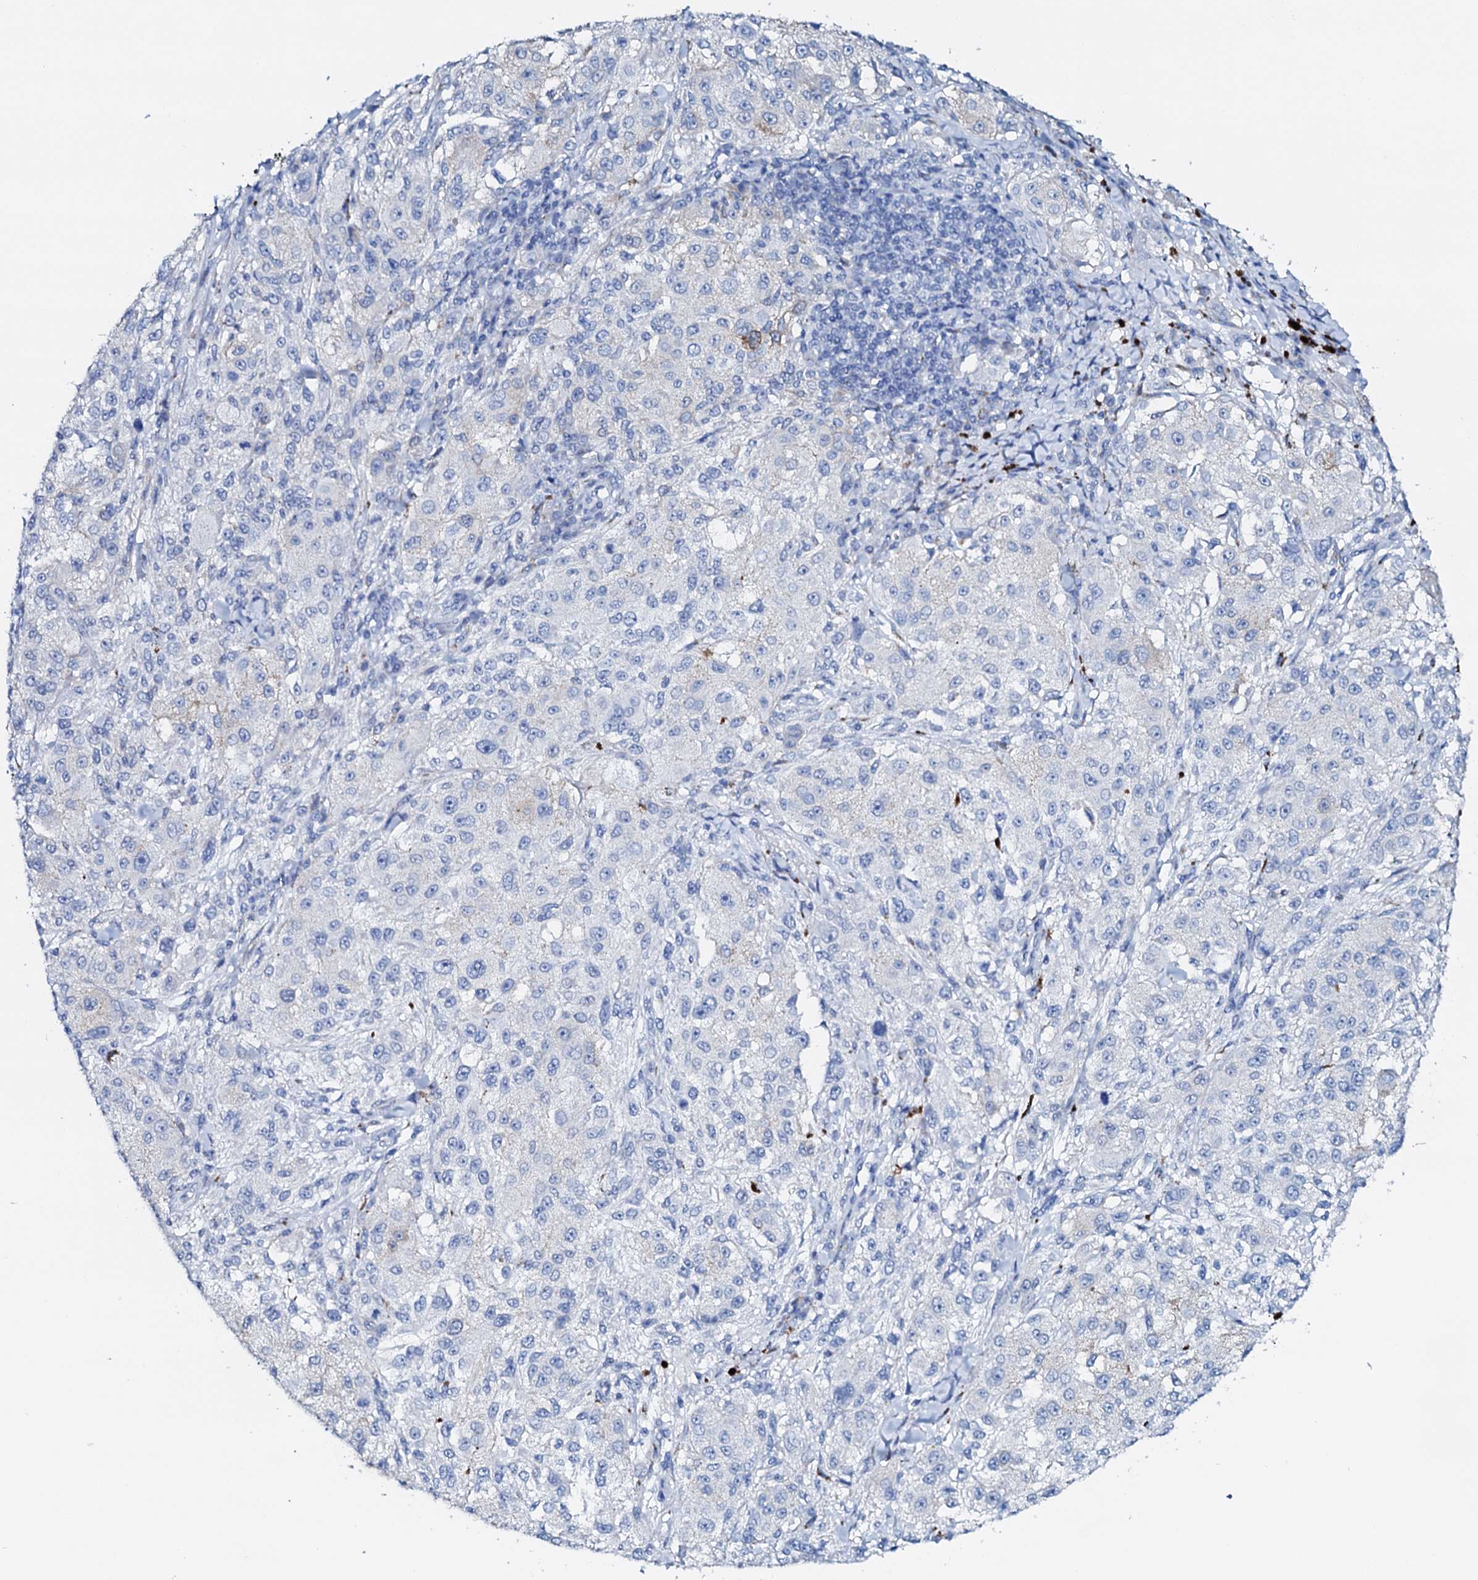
{"staining": {"intensity": "negative", "quantity": "none", "location": "none"}, "tissue": "melanoma", "cell_type": "Tumor cells", "image_type": "cancer", "snomed": [{"axis": "morphology", "description": "Necrosis, NOS"}, {"axis": "morphology", "description": "Malignant melanoma, NOS"}, {"axis": "topography", "description": "Skin"}], "caption": "Photomicrograph shows no significant protein staining in tumor cells of malignant melanoma. (Stains: DAB (3,3'-diaminobenzidine) immunohistochemistry with hematoxylin counter stain, Microscopy: brightfield microscopy at high magnification).", "gene": "AMER2", "patient": {"sex": "female", "age": 87}}